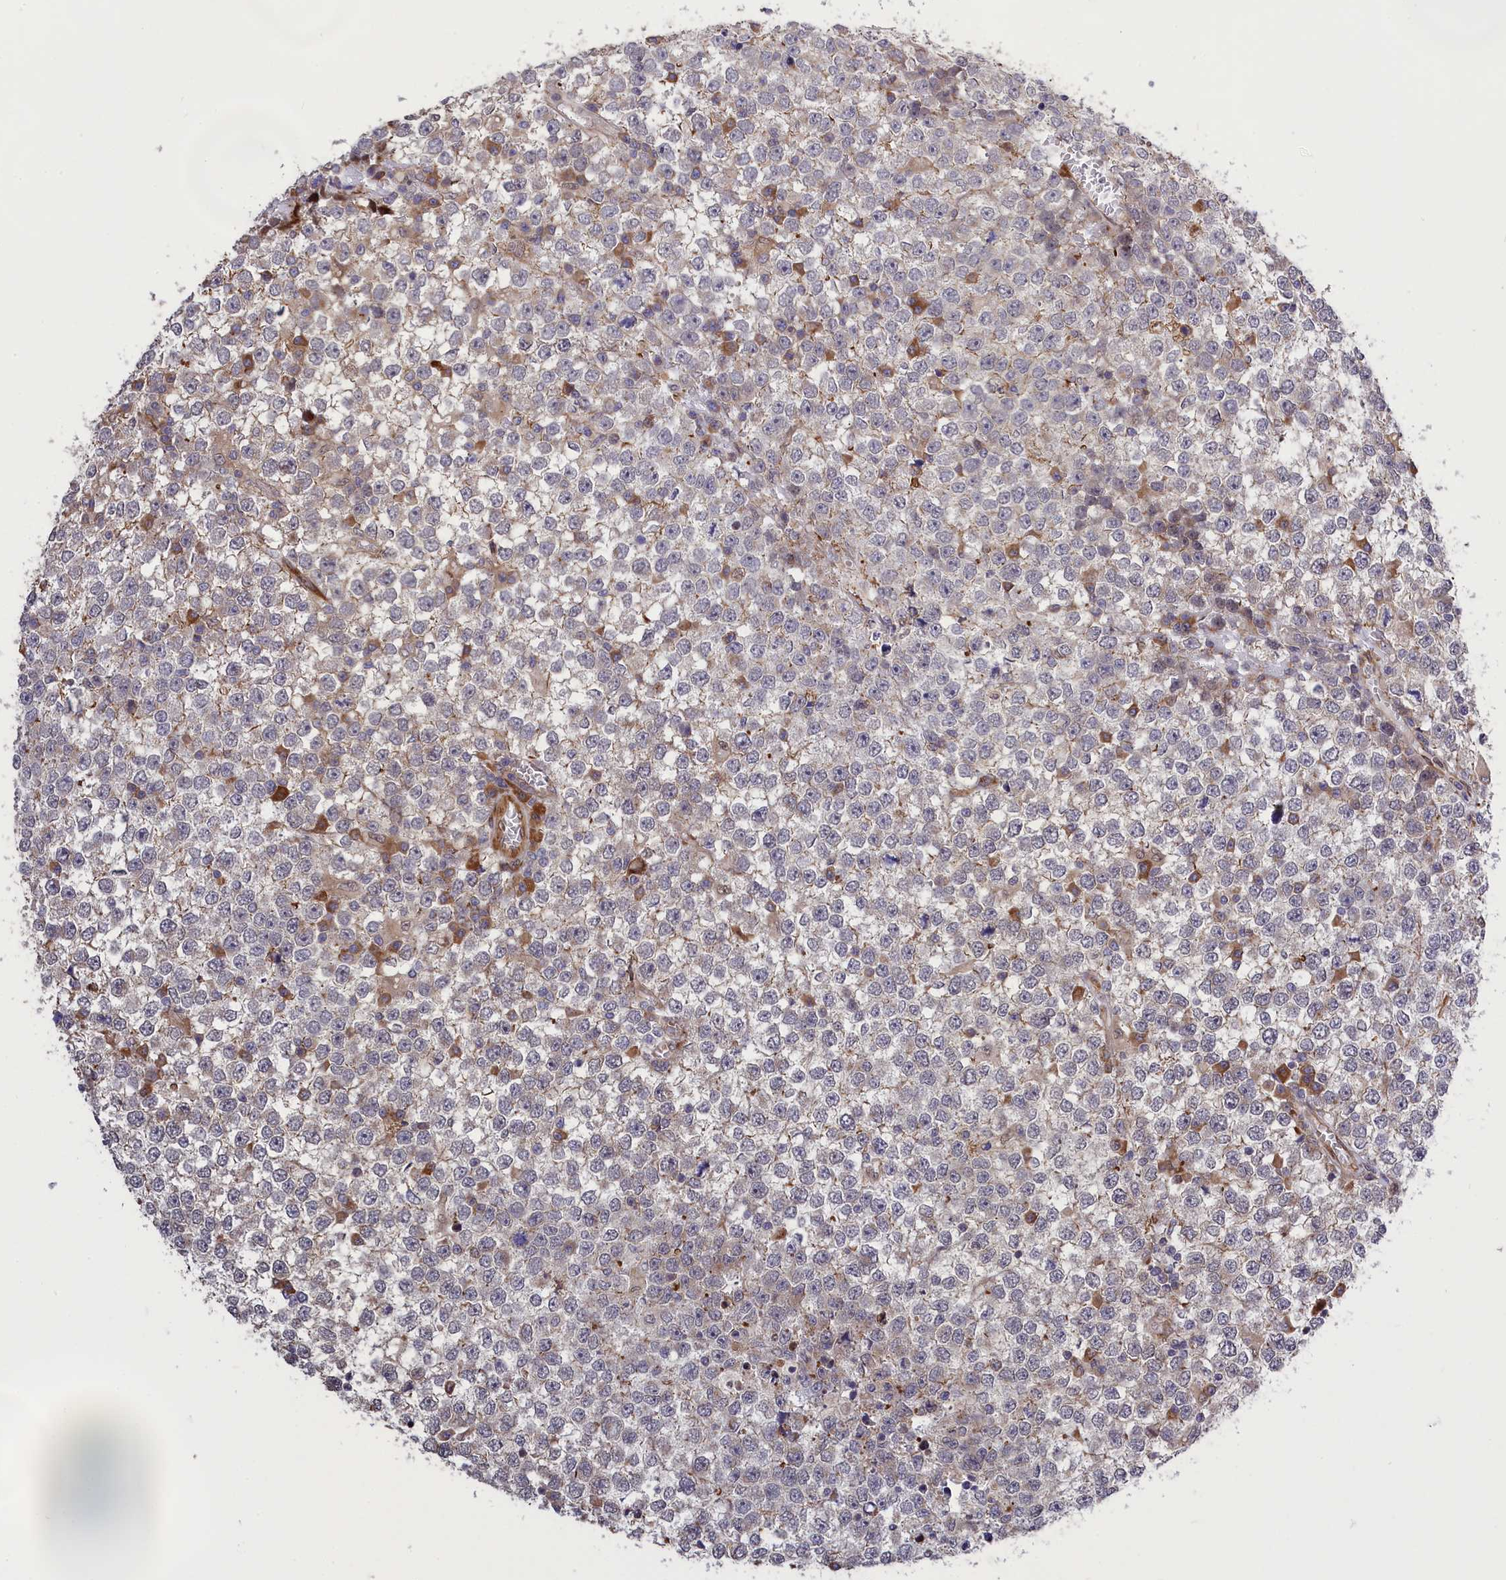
{"staining": {"intensity": "moderate", "quantity": "<25%", "location": "cytoplasmic/membranous"}, "tissue": "testis cancer", "cell_type": "Tumor cells", "image_type": "cancer", "snomed": [{"axis": "morphology", "description": "Seminoma, NOS"}, {"axis": "topography", "description": "Testis"}], "caption": "Immunohistochemical staining of human testis seminoma displays low levels of moderate cytoplasmic/membranous protein positivity in approximately <25% of tumor cells.", "gene": "DDX60L", "patient": {"sex": "male", "age": 65}}